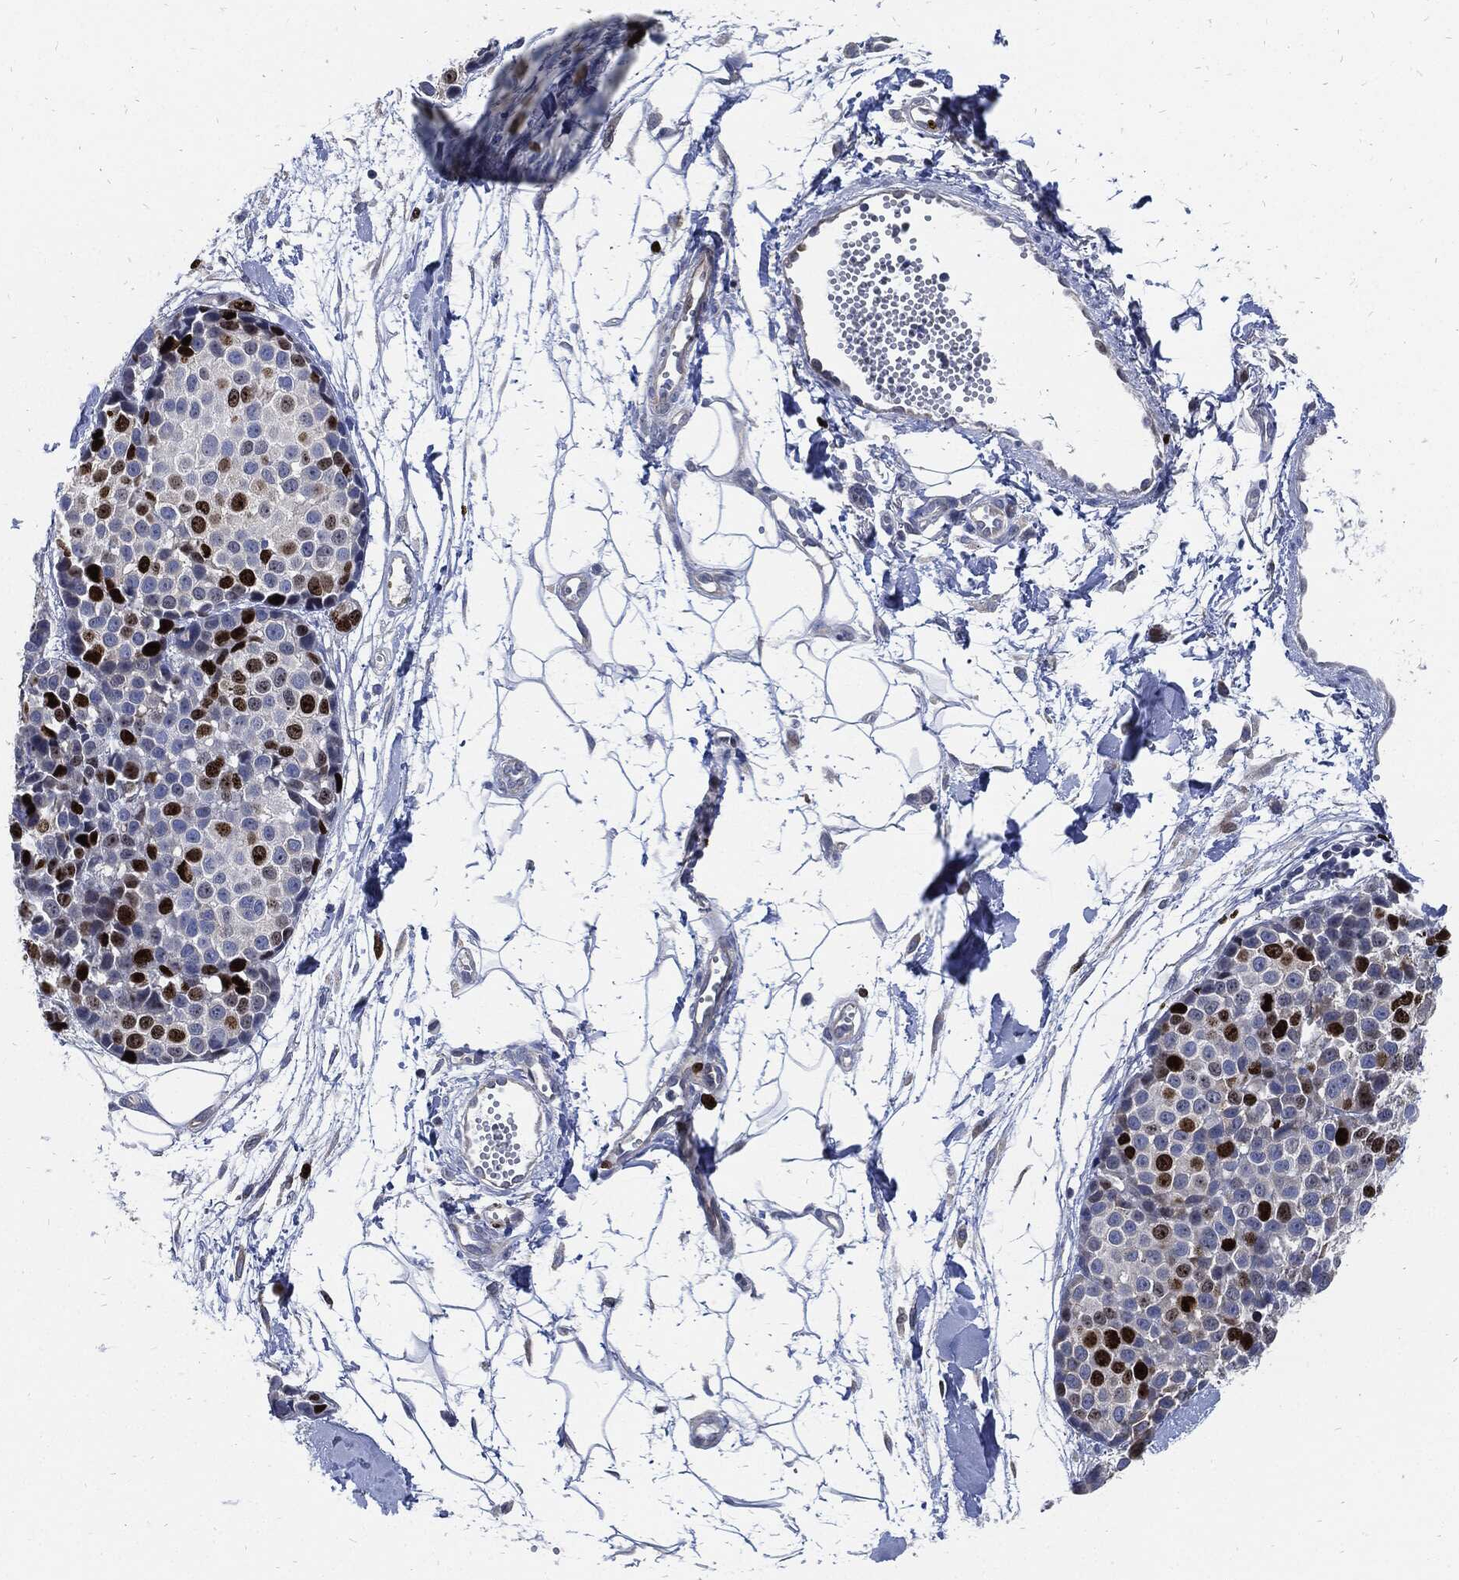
{"staining": {"intensity": "strong", "quantity": "<25%", "location": "nuclear"}, "tissue": "melanoma", "cell_type": "Tumor cells", "image_type": "cancer", "snomed": [{"axis": "morphology", "description": "Malignant melanoma, NOS"}, {"axis": "topography", "description": "Skin"}], "caption": "Protein staining of malignant melanoma tissue displays strong nuclear positivity in approximately <25% of tumor cells.", "gene": "MKI67", "patient": {"sex": "female", "age": 86}}